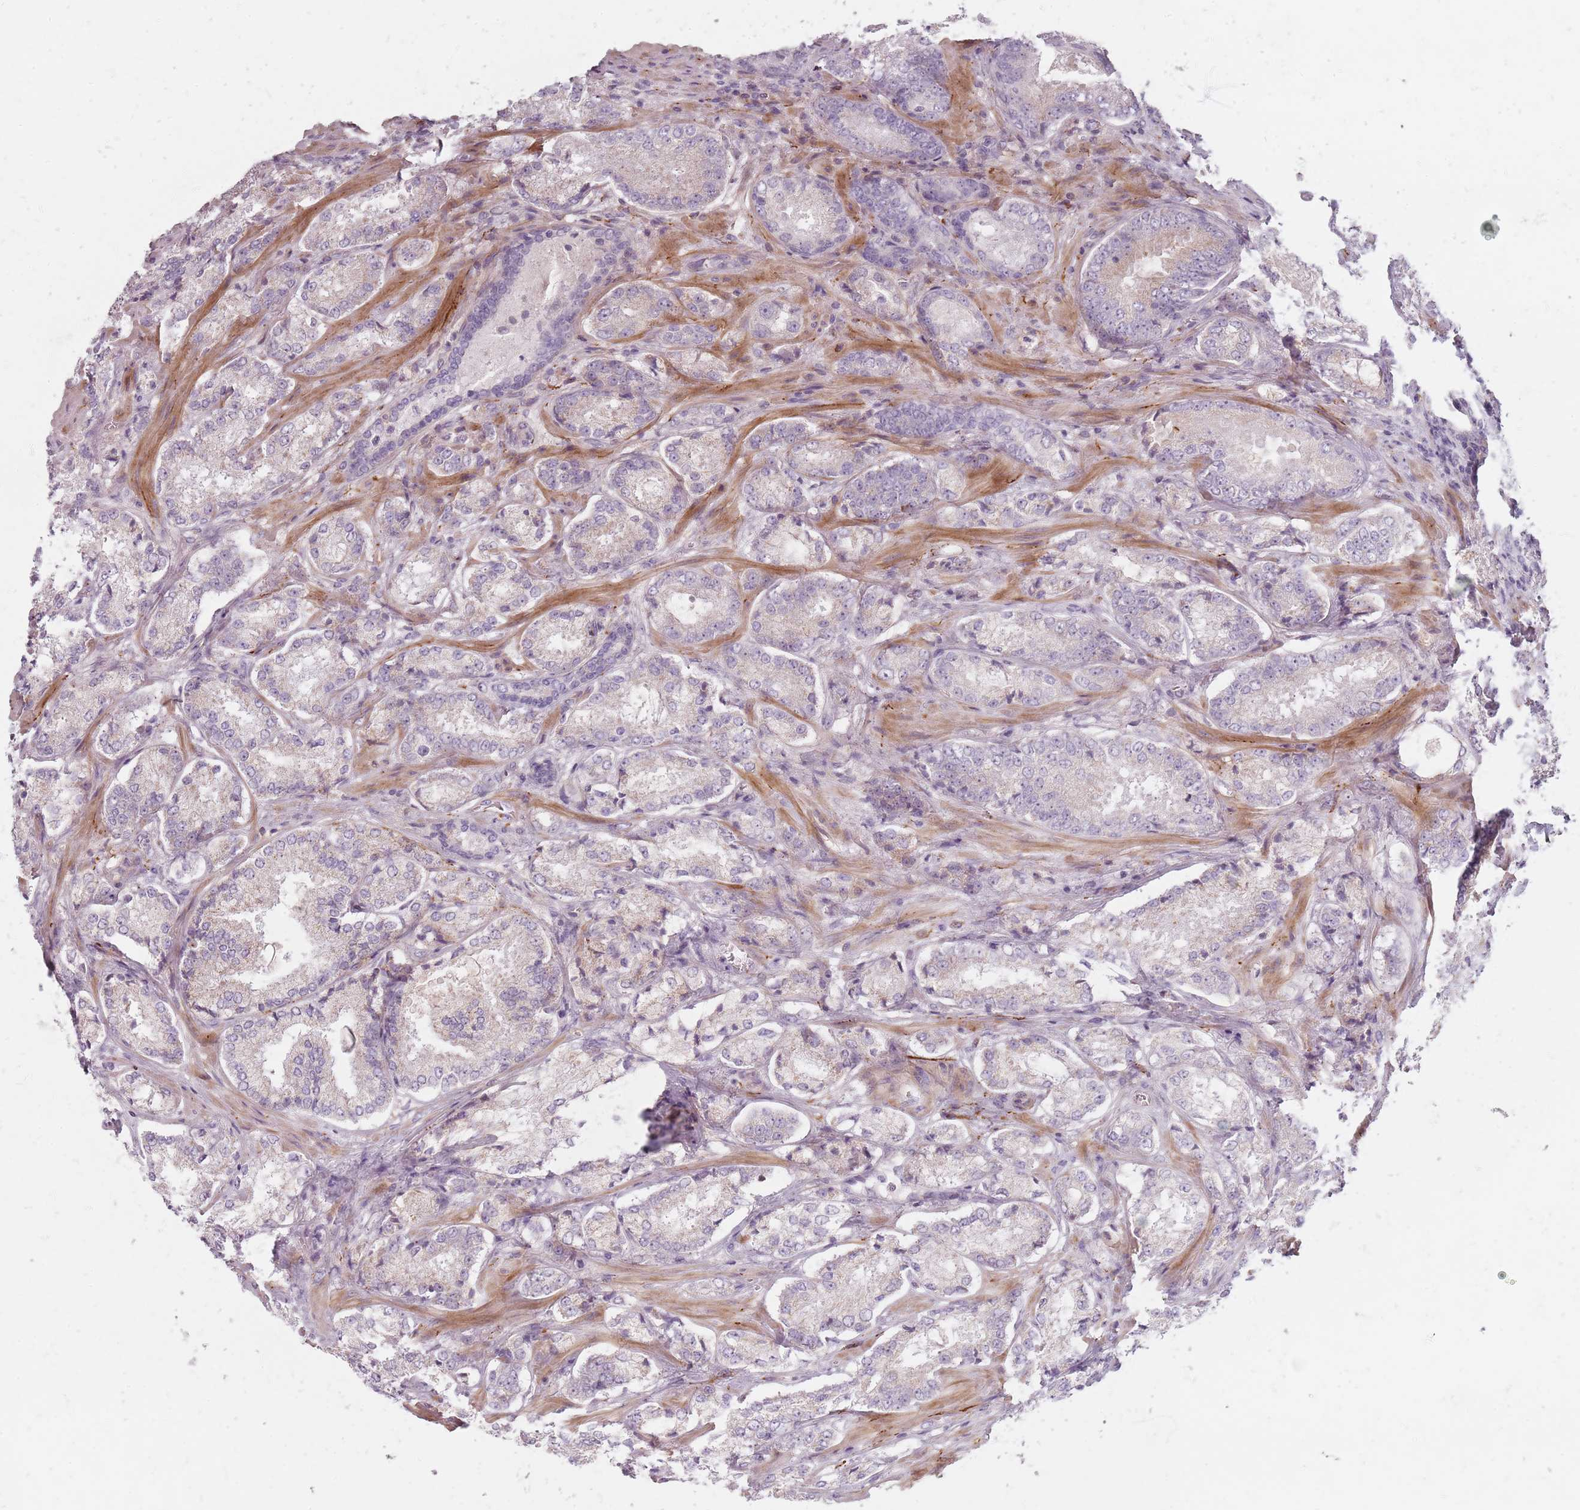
{"staining": {"intensity": "moderate", "quantity": "<25%", "location": "cytoplasmic/membranous"}, "tissue": "prostate cancer", "cell_type": "Tumor cells", "image_type": "cancer", "snomed": [{"axis": "morphology", "description": "Adenocarcinoma, Low grade"}, {"axis": "topography", "description": "Prostate"}], "caption": "Adenocarcinoma (low-grade) (prostate) tissue exhibits moderate cytoplasmic/membranous staining in about <25% of tumor cells, visualized by immunohistochemistry.", "gene": "SYNGR3", "patient": {"sex": "male", "age": 74}}